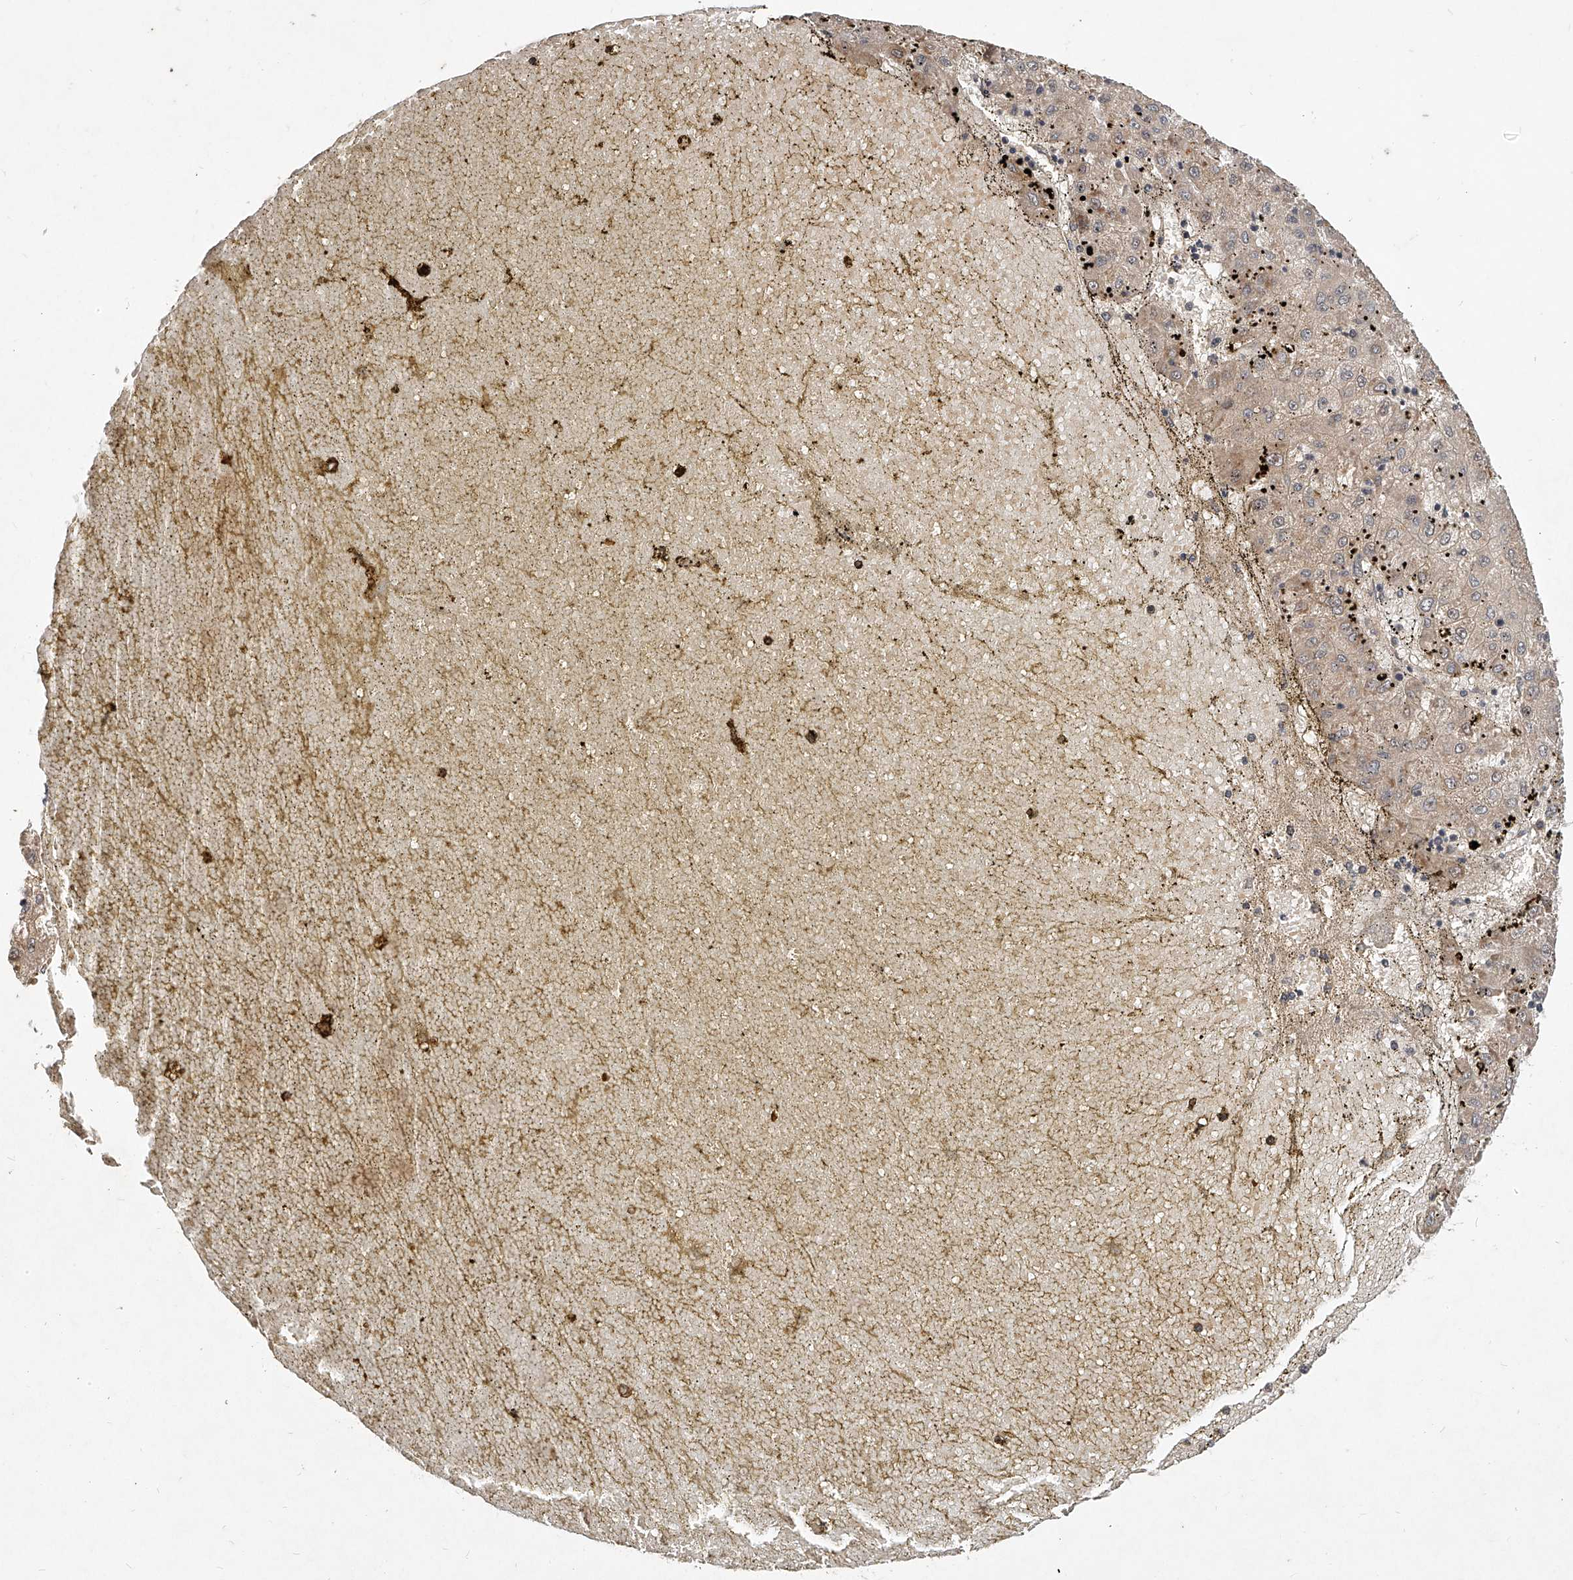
{"staining": {"intensity": "weak", "quantity": ">75%", "location": "cytoplasmic/membranous"}, "tissue": "liver cancer", "cell_type": "Tumor cells", "image_type": "cancer", "snomed": [{"axis": "morphology", "description": "Carcinoma, Hepatocellular, NOS"}, {"axis": "topography", "description": "Liver"}], "caption": "High-magnification brightfield microscopy of liver cancer stained with DAB (brown) and counterstained with hematoxylin (blue). tumor cells exhibit weak cytoplasmic/membranous positivity is present in about>75% of cells.", "gene": "SLC37A1", "patient": {"sex": "male", "age": 72}}